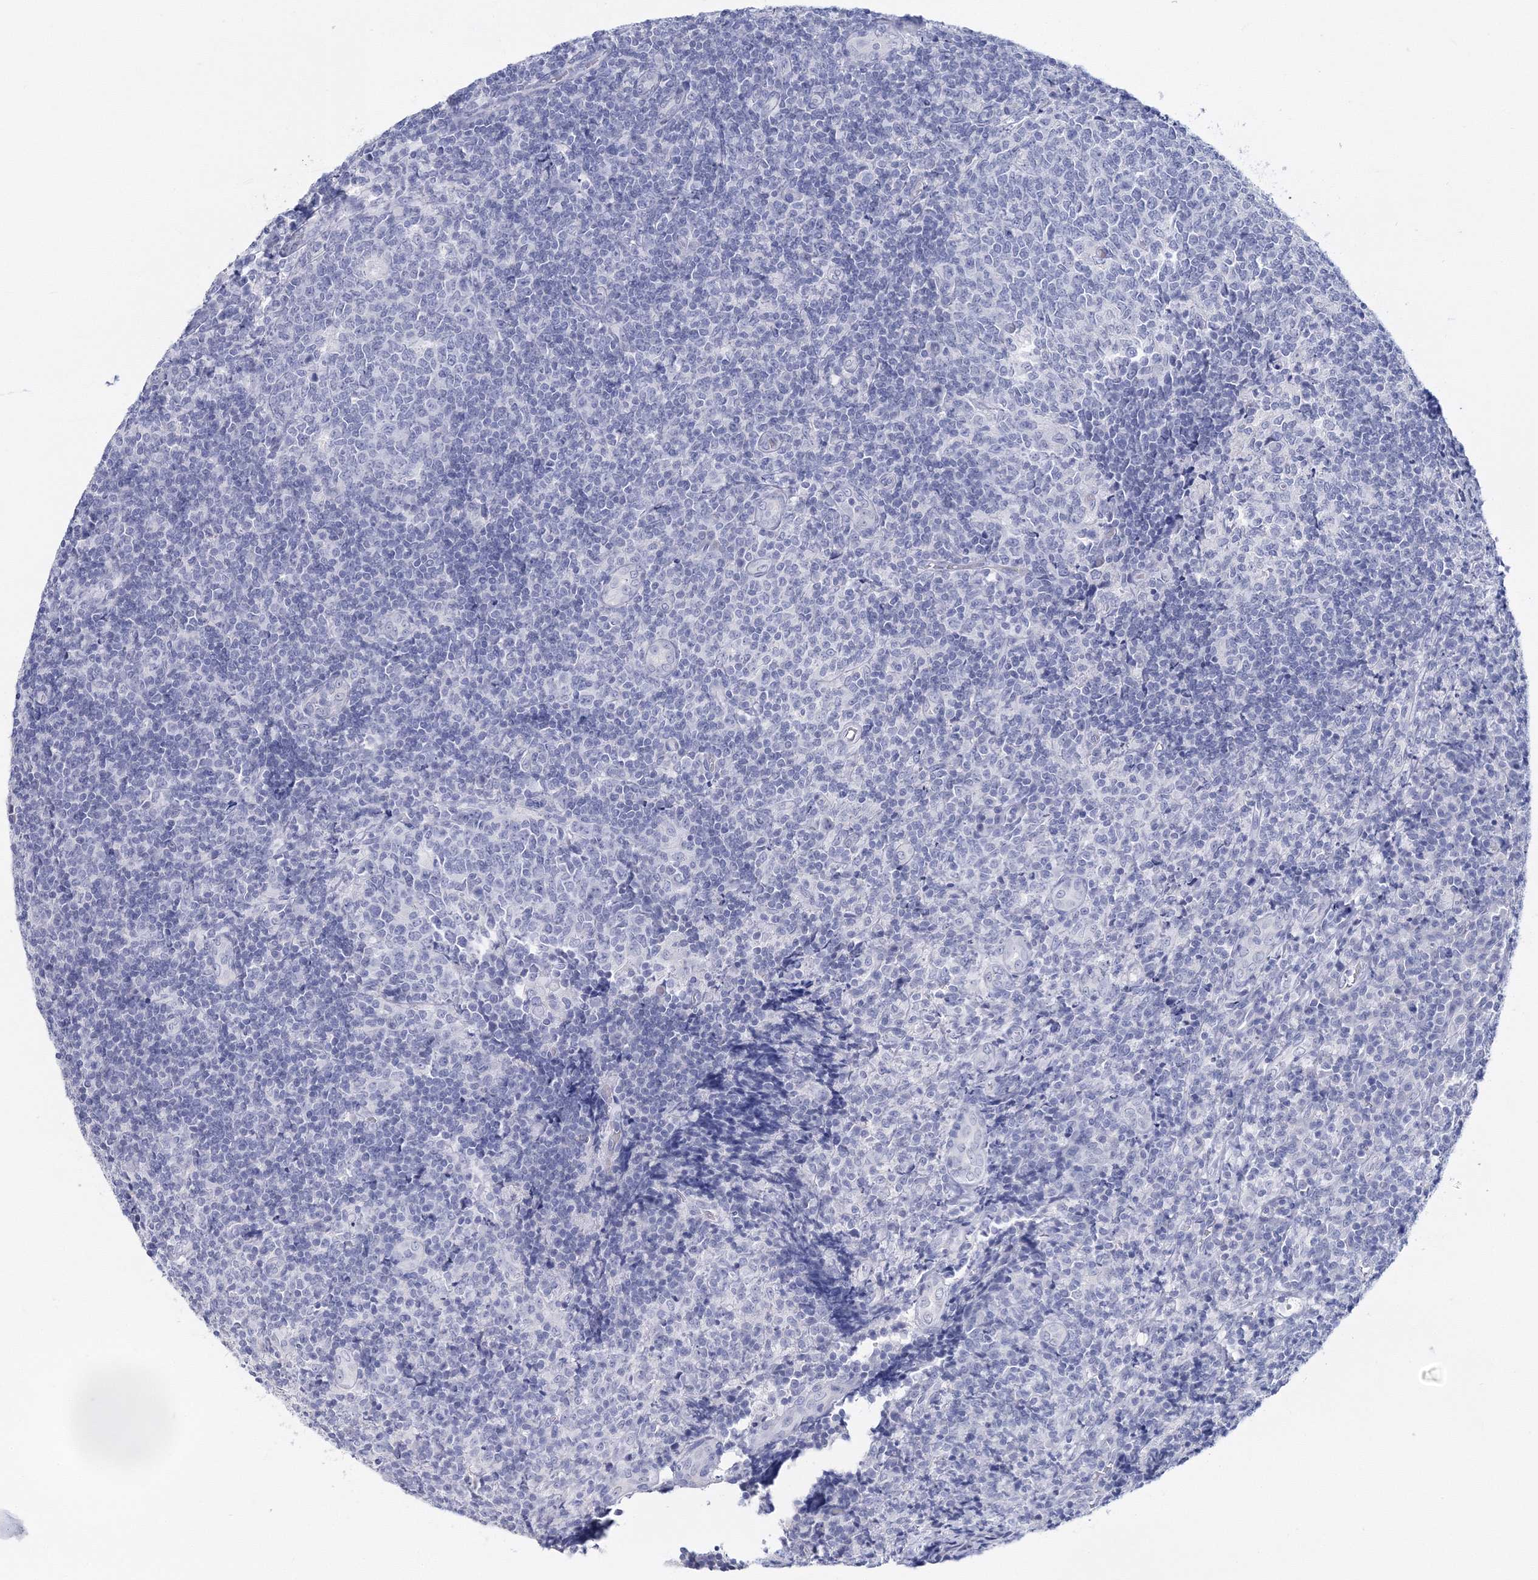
{"staining": {"intensity": "negative", "quantity": "none", "location": "none"}, "tissue": "tonsil", "cell_type": "Germinal center cells", "image_type": "normal", "snomed": [{"axis": "morphology", "description": "Normal tissue, NOS"}, {"axis": "topography", "description": "Tonsil"}], "caption": "Image shows no significant protein staining in germinal center cells of normal tonsil.", "gene": "MYOZ2", "patient": {"sex": "female", "age": 19}}